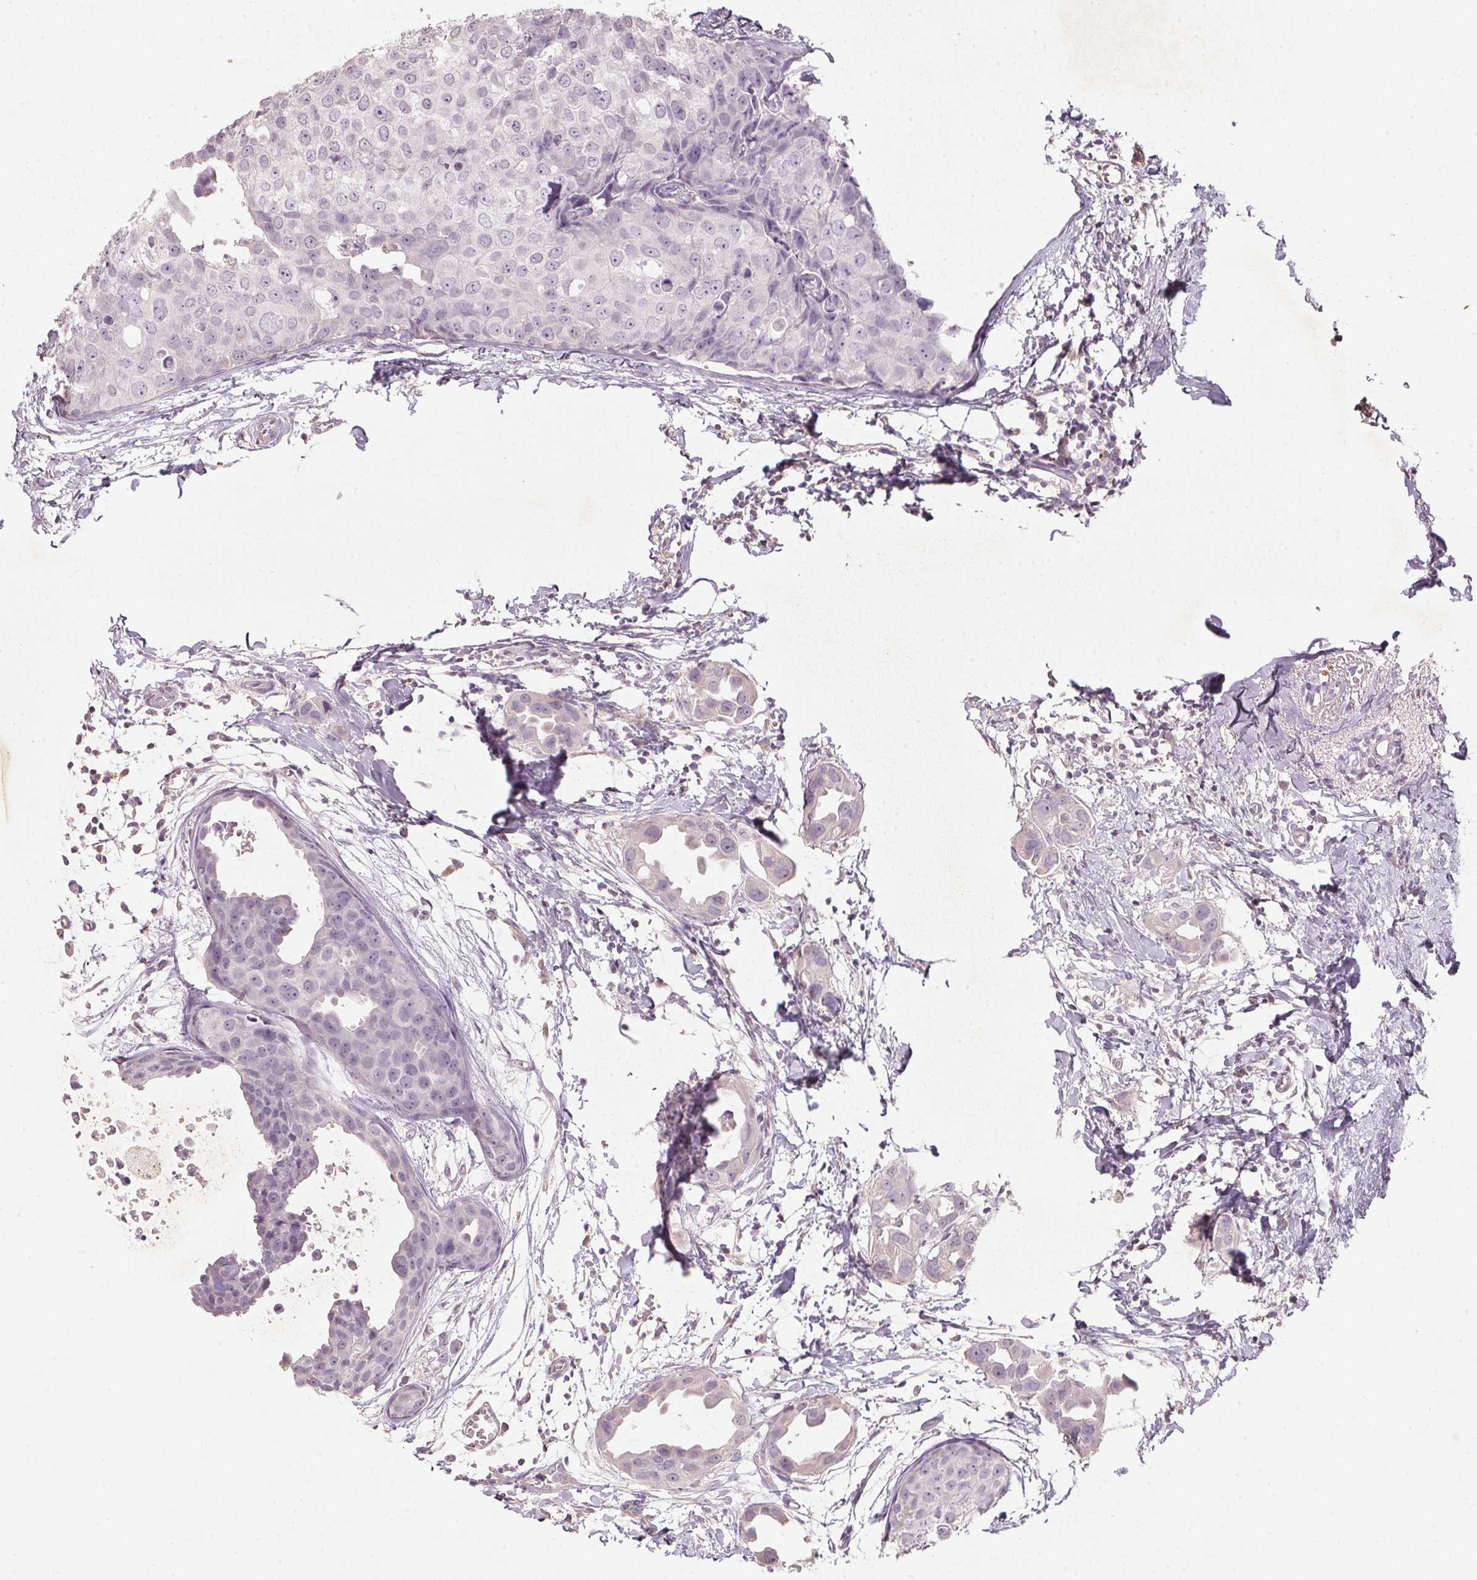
{"staining": {"intensity": "negative", "quantity": "none", "location": "none"}, "tissue": "breast cancer", "cell_type": "Tumor cells", "image_type": "cancer", "snomed": [{"axis": "morphology", "description": "Duct carcinoma"}, {"axis": "topography", "description": "Breast"}], "caption": "IHC of breast infiltrating ductal carcinoma shows no expression in tumor cells.", "gene": "CXCL5", "patient": {"sex": "female", "age": 38}}